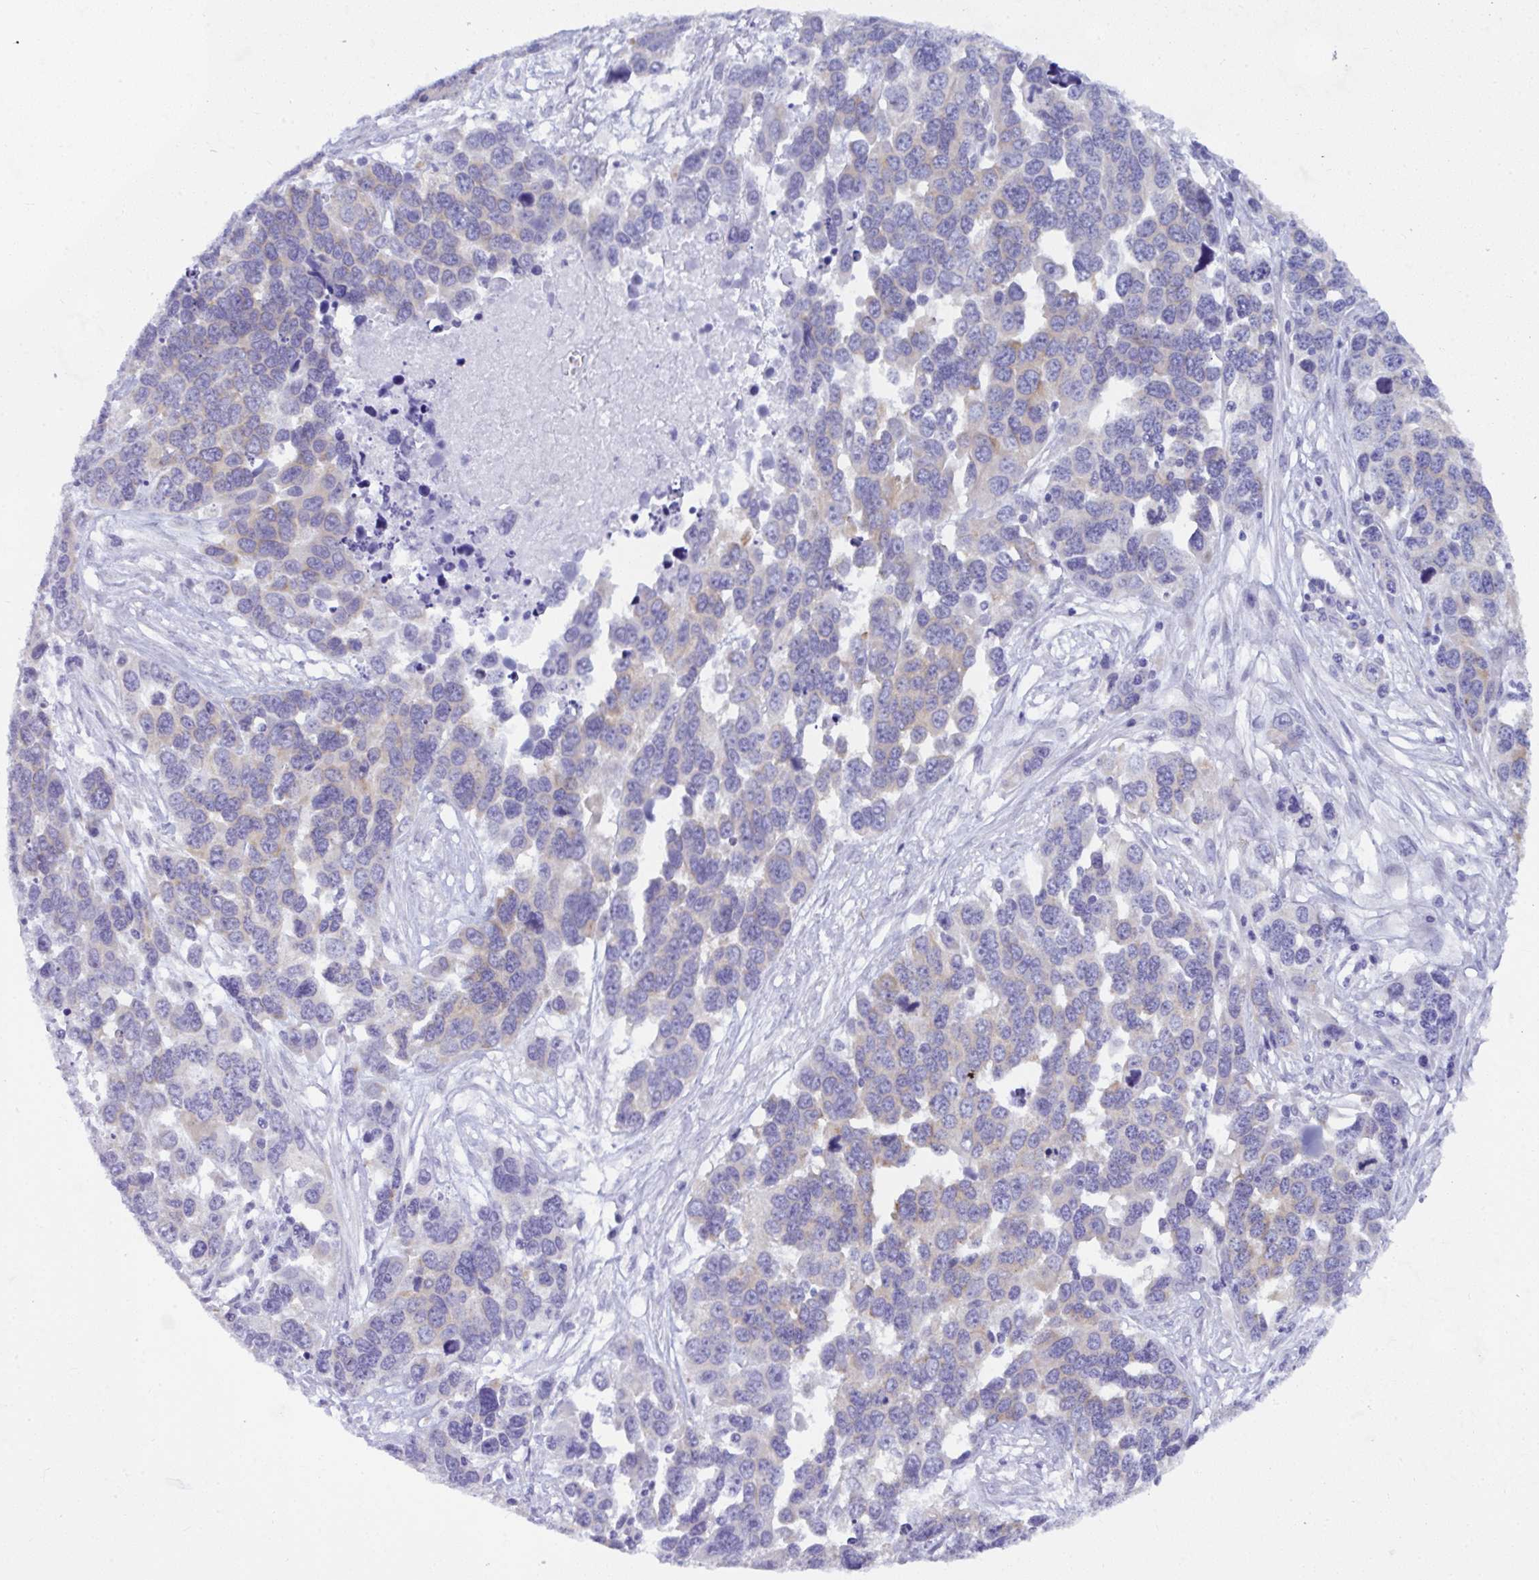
{"staining": {"intensity": "weak", "quantity": "<25%", "location": "cytoplasmic/membranous"}, "tissue": "endometrial cancer", "cell_type": "Tumor cells", "image_type": "cancer", "snomed": [{"axis": "morphology", "description": "Adenocarcinoma, NOS"}, {"axis": "topography", "description": "Uterus"}], "caption": "Protein analysis of adenocarcinoma (endometrial) displays no significant expression in tumor cells.", "gene": "NFXL1", "patient": {"sex": "female", "age": 62}}